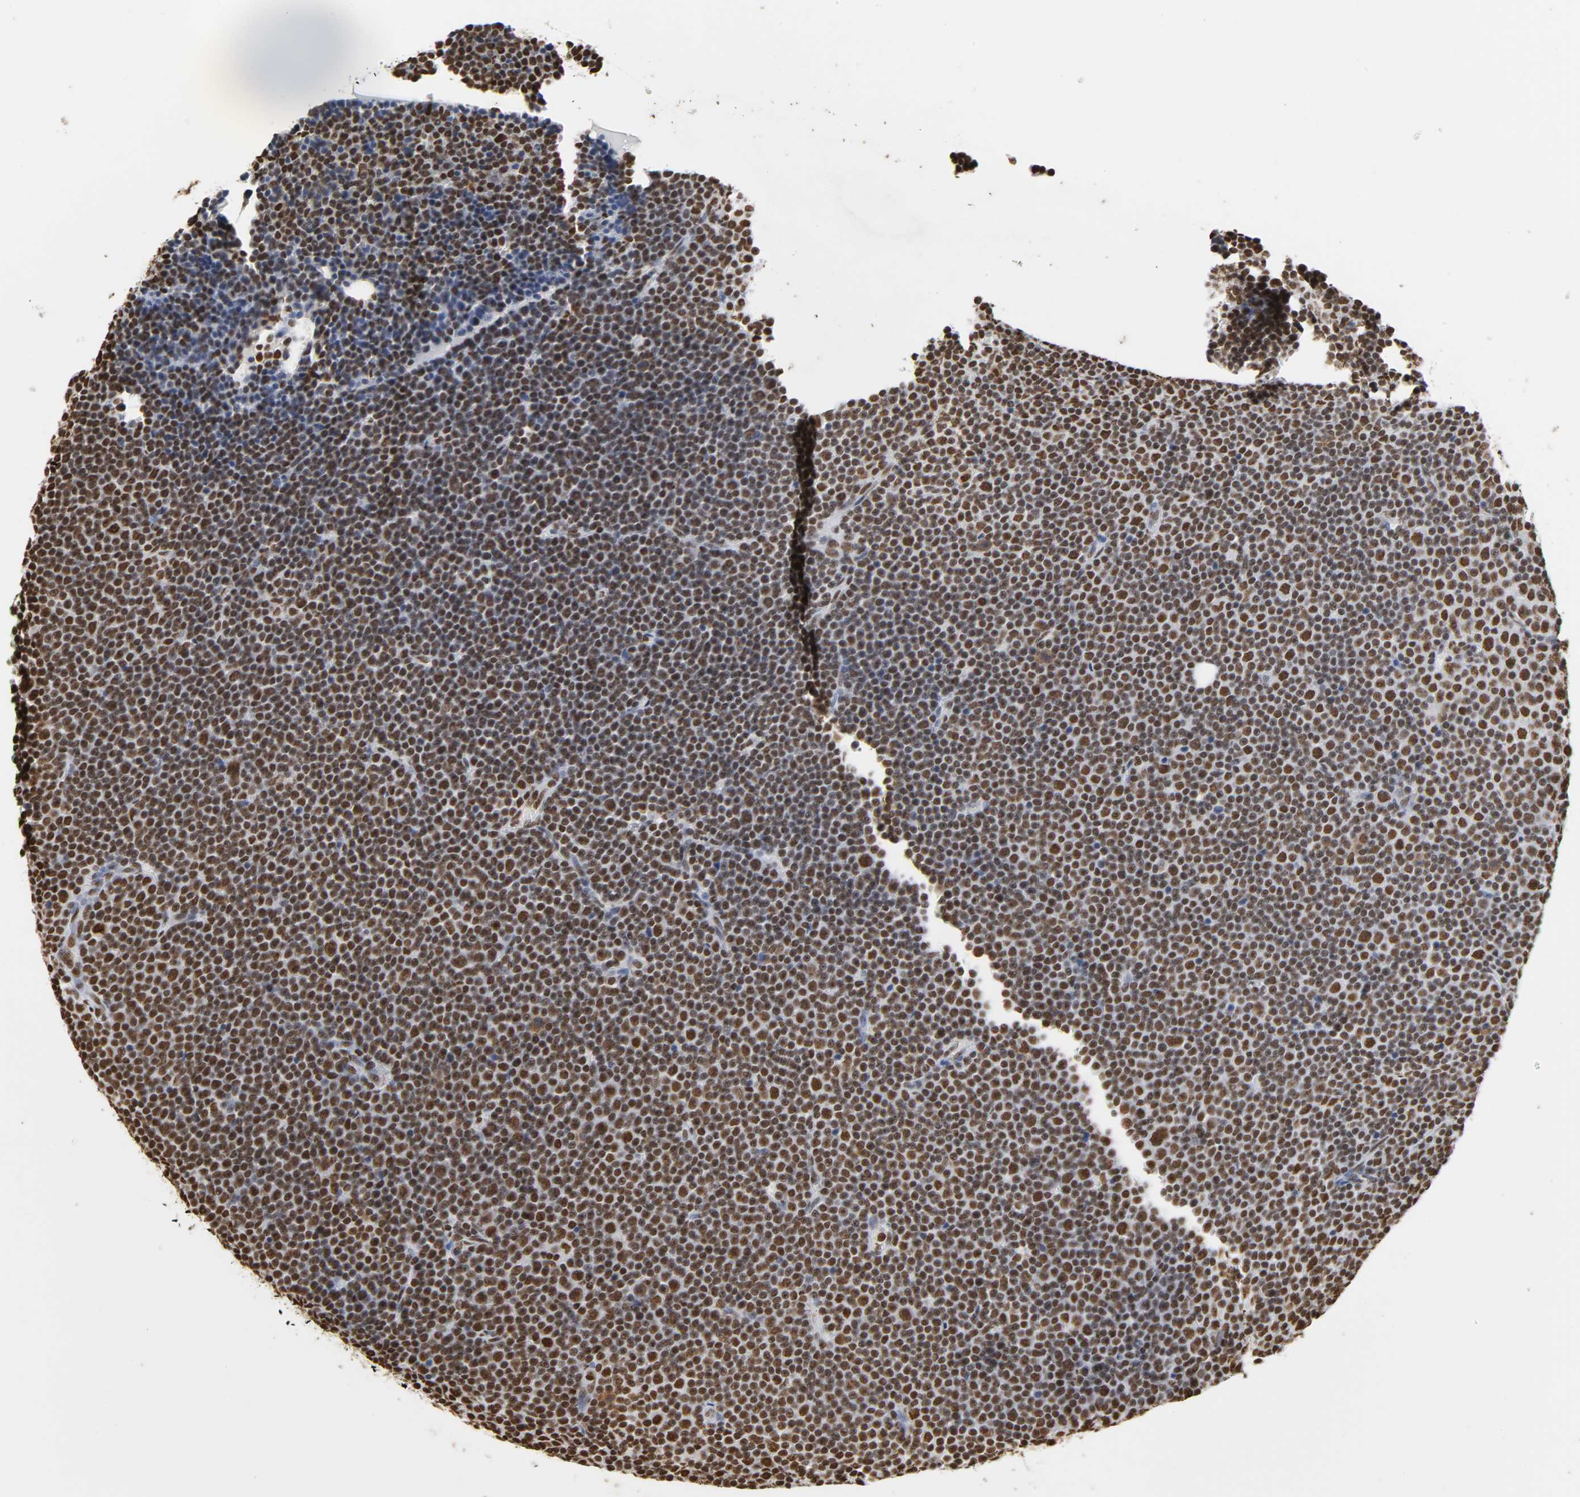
{"staining": {"intensity": "strong", "quantity": ">75%", "location": "nuclear"}, "tissue": "lymphoma", "cell_type": "Tumor cells", "image_type": "cancer", "snomed": [{"axis": "morphology", "description": "Malignant lymphoma, non-Hodgkin's type, Low grade"}, {"axis": "topography", "description": "Lymph node"}], "caption": "Protein expression analysis of human malignant lymphoma, non-Hodgkin's type (low-grade) reveals strong nuclear positivity in about >75% of tumor cells.", "gene": "HNRNPC", "patient": {"sex": "female", "age": 67}}